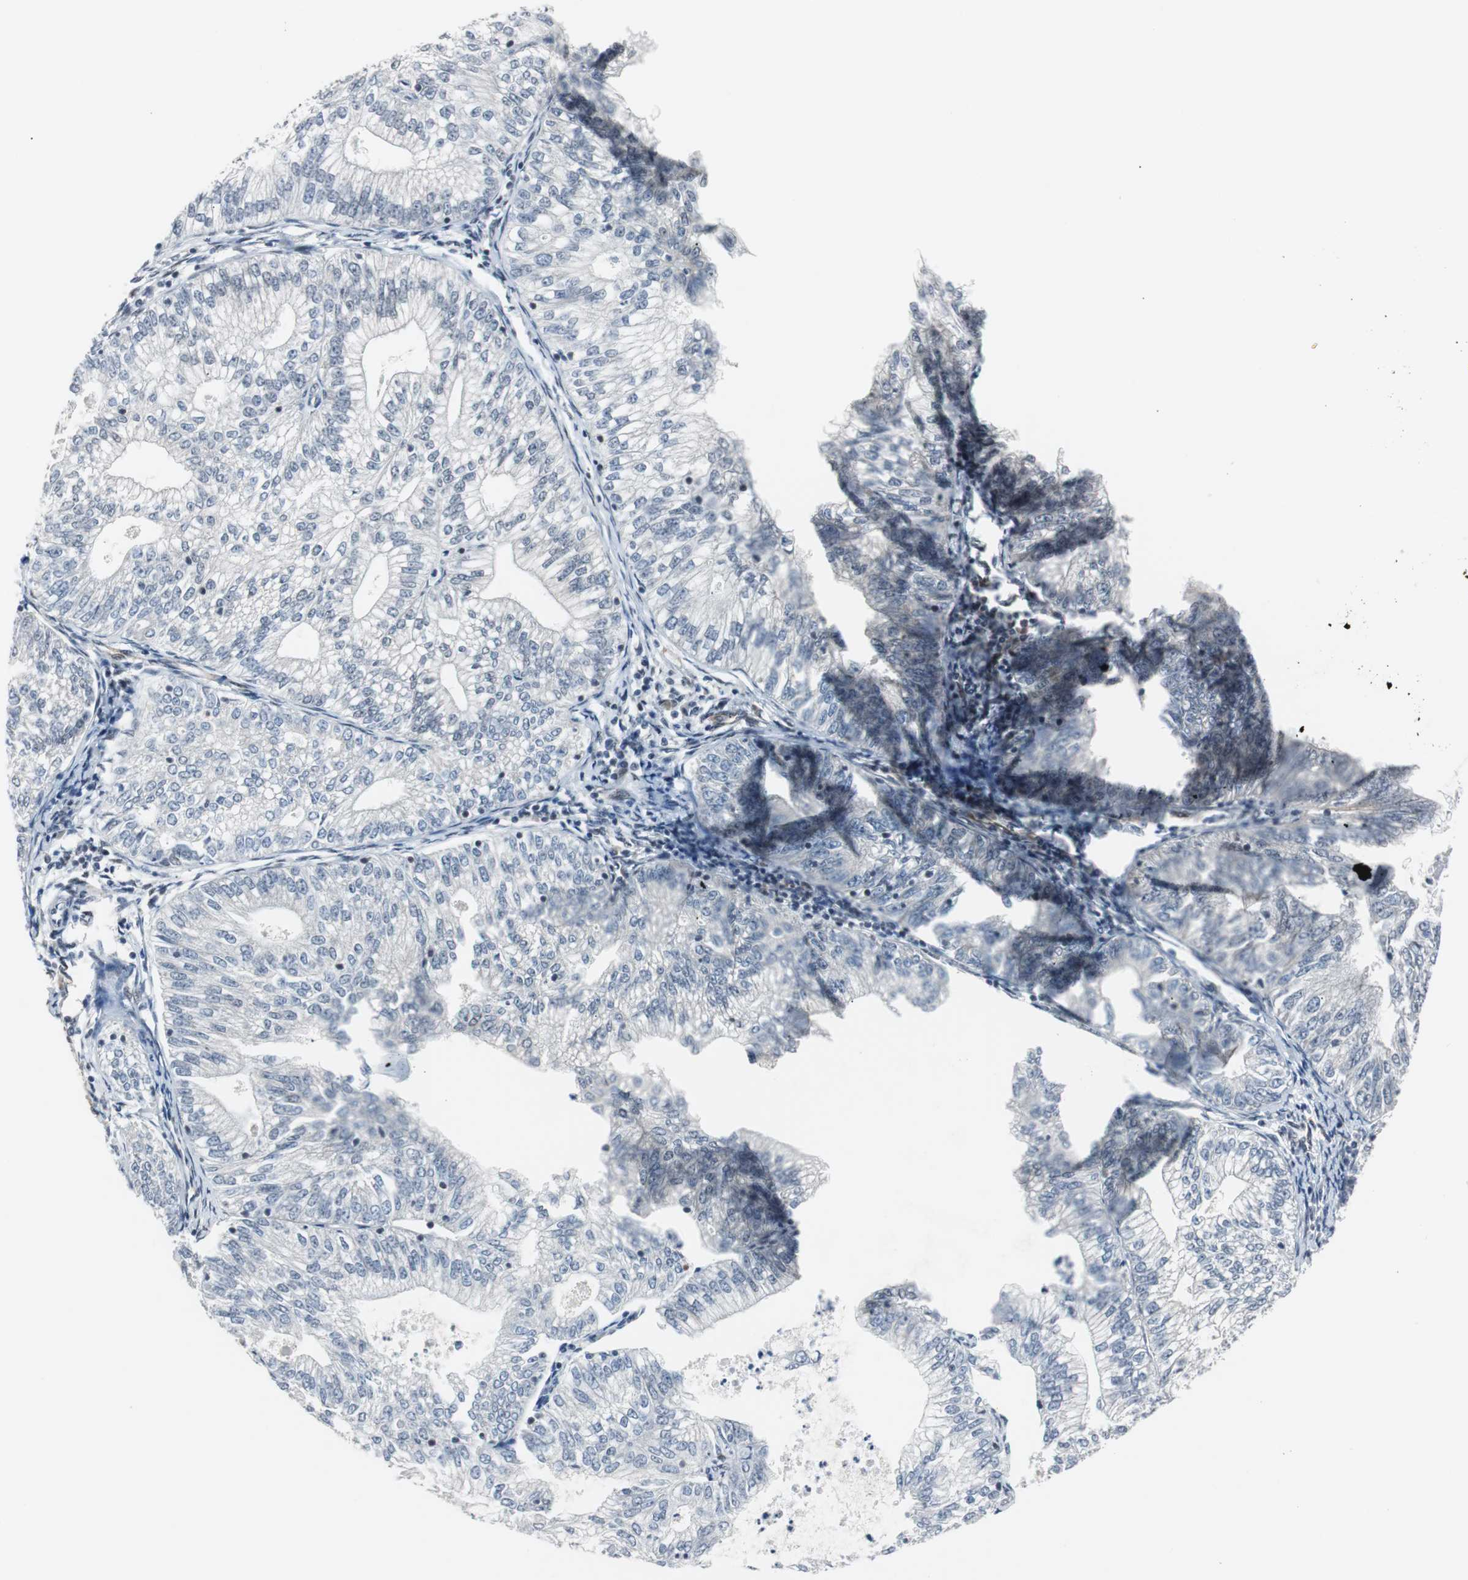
{"staining": {"intensity": "negative", "quantity": "none", "location": "none"}, "tissue": "endometrial cancer", "cell_type": "Tumor cells", "image_type": "cancer", "snomed": [{"axis": "morphology", "description": "Adenocarcinoma, NOS"}, {"axis": "topography", "description": "Endometrium"}], "caption": "High magnification brightfield microscopy of endometrial cancer stained with DAB (brown) and counterstained with hematoxylin (blue): tumor cells show no significant staining.", "gene": "ZHX2", "patient": {"sex": "female", "age": 69}}